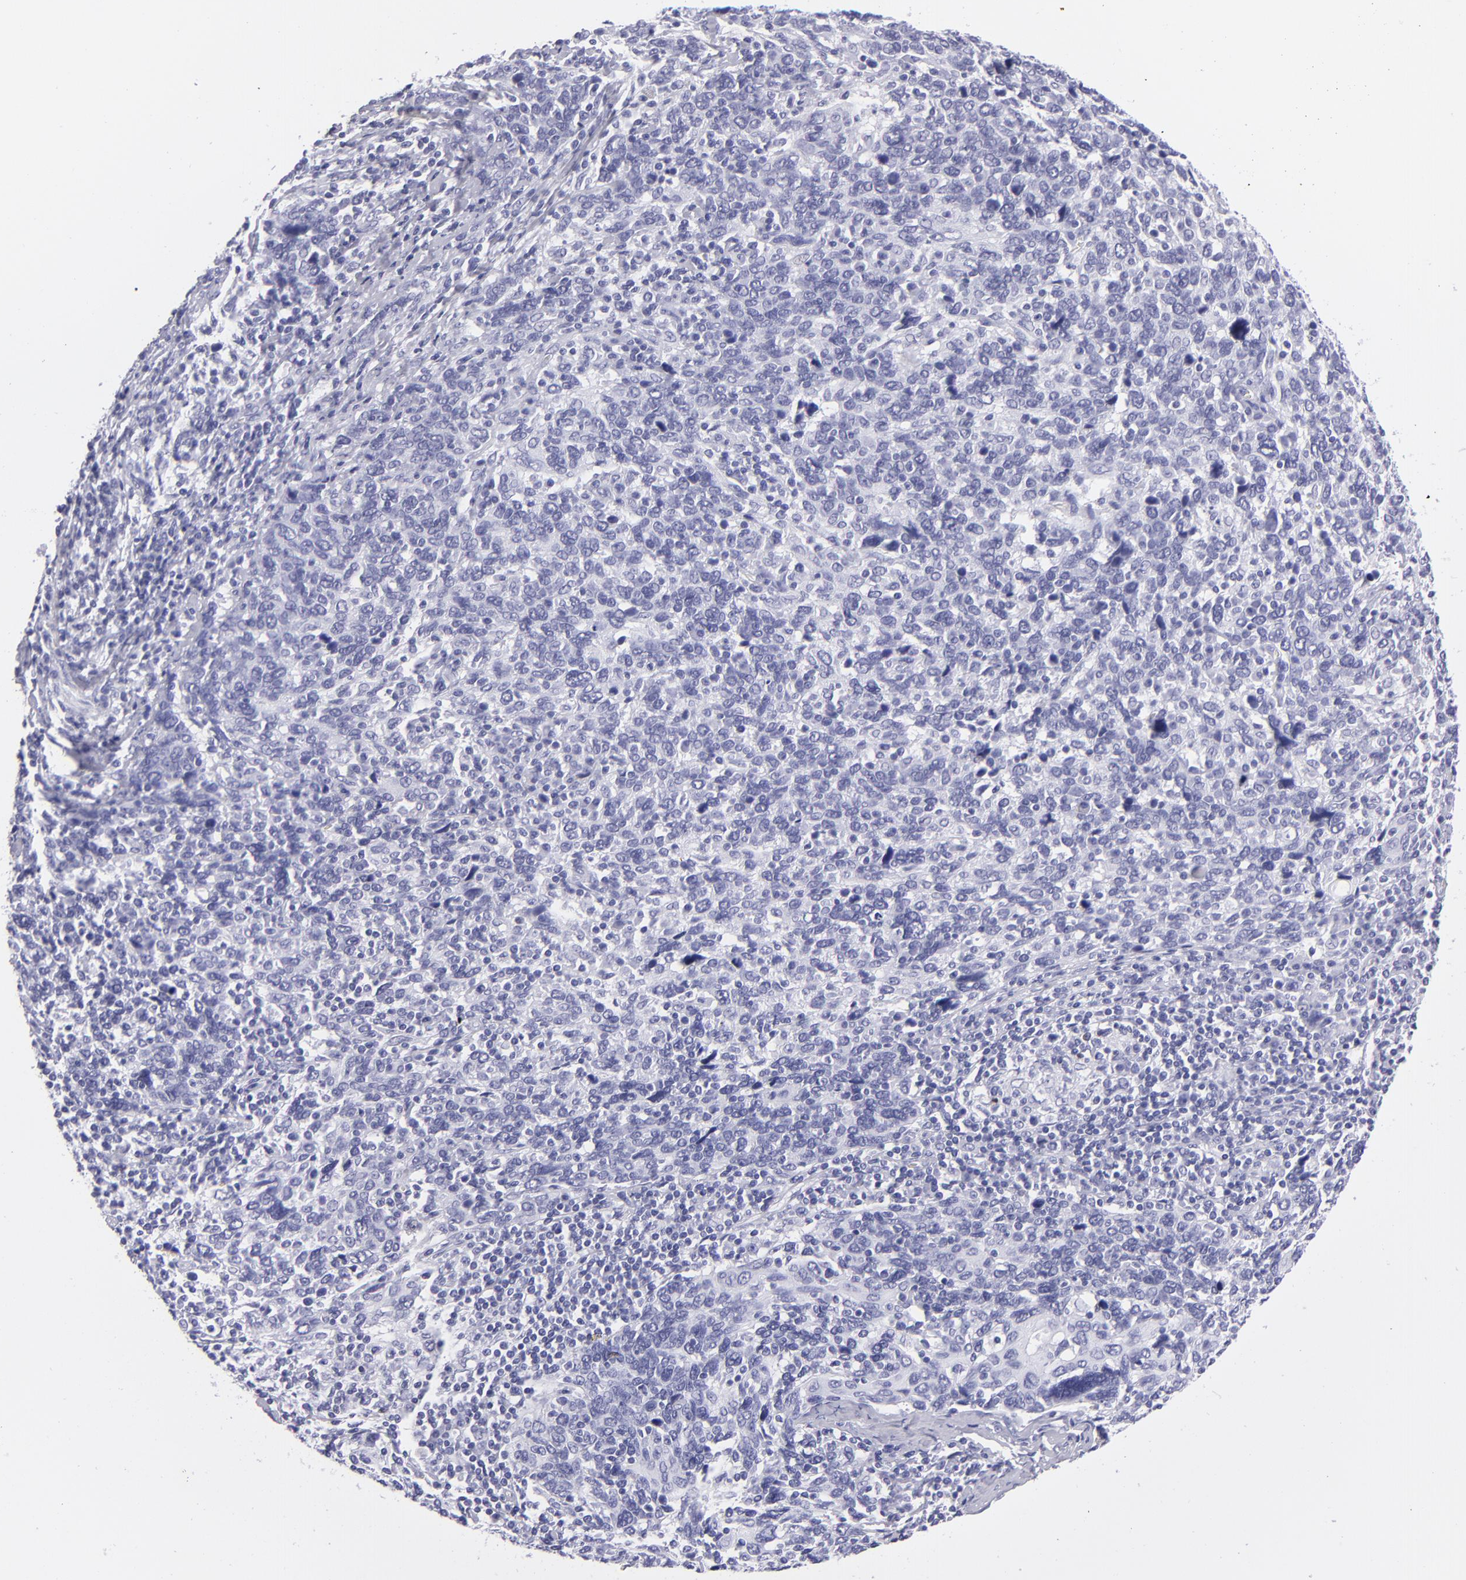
{"staining": {"intensity": "negative", "quantity": "none", "location": "none"}, "tissue": "cervical cancer", "cell_type": "Tumor cells", "image_type": "cancer", "snomed": [{"axis": "morphology", "description": "Squamous cell carcinoma, NOS"}, {"axis": "topography", "description": "Cervix"}], "caption": "Protein analysis of cervical cancer (squamous cell carcinoma) exhibits no significant staining in tumor cells.", "gene": "PVALB", "patient": {"sex": "female", "age": 41}}